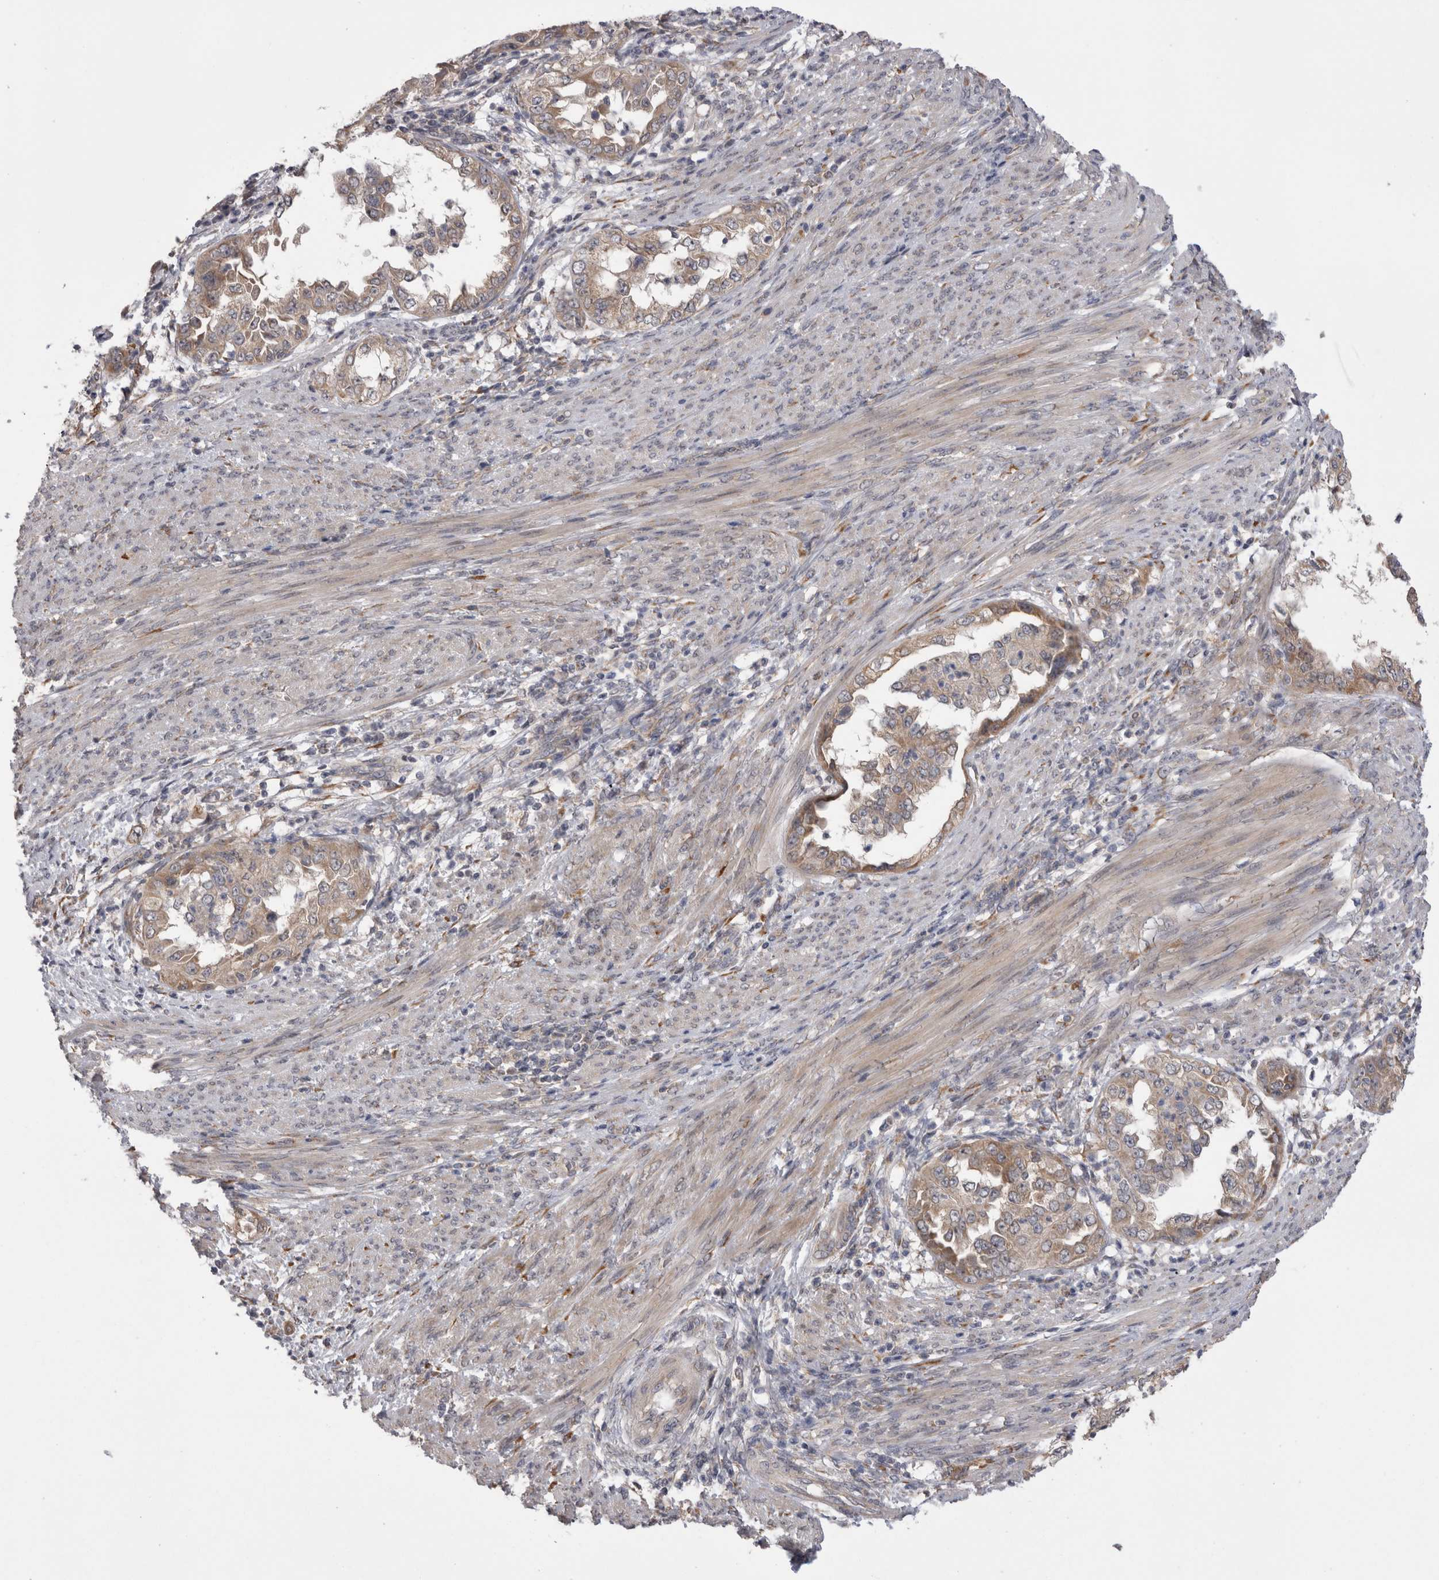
{"staining": {"intensity": "weak", "quantity": ">75%", "location": "cytoplasmic/membranous"}, "tissue": "endometrial cancer", "cell_type": "Tumor cells", "image_type": "cancer", "snomed": [{"axis": "morphology", "description": "Adenocarcinoma, NOS"}, {"axis": "topography", "description": "Endometrium"}], "caption": "IHC (DAB (3,3'-diaminobenzidine)) staining of human adenocarcinoma (endometrial) displays weak cytoplasmic/membranous protein staining in approximately >75% of tumor cells. The protein of interest is stained brown, and the nuclei are stained in blue (DAB (3,3'-diaminobenzidine) IHC with brightfield microscopy, high magnification).", "gene": "ARHGAP29", "patient": {"sex": "female", "age": 85}}